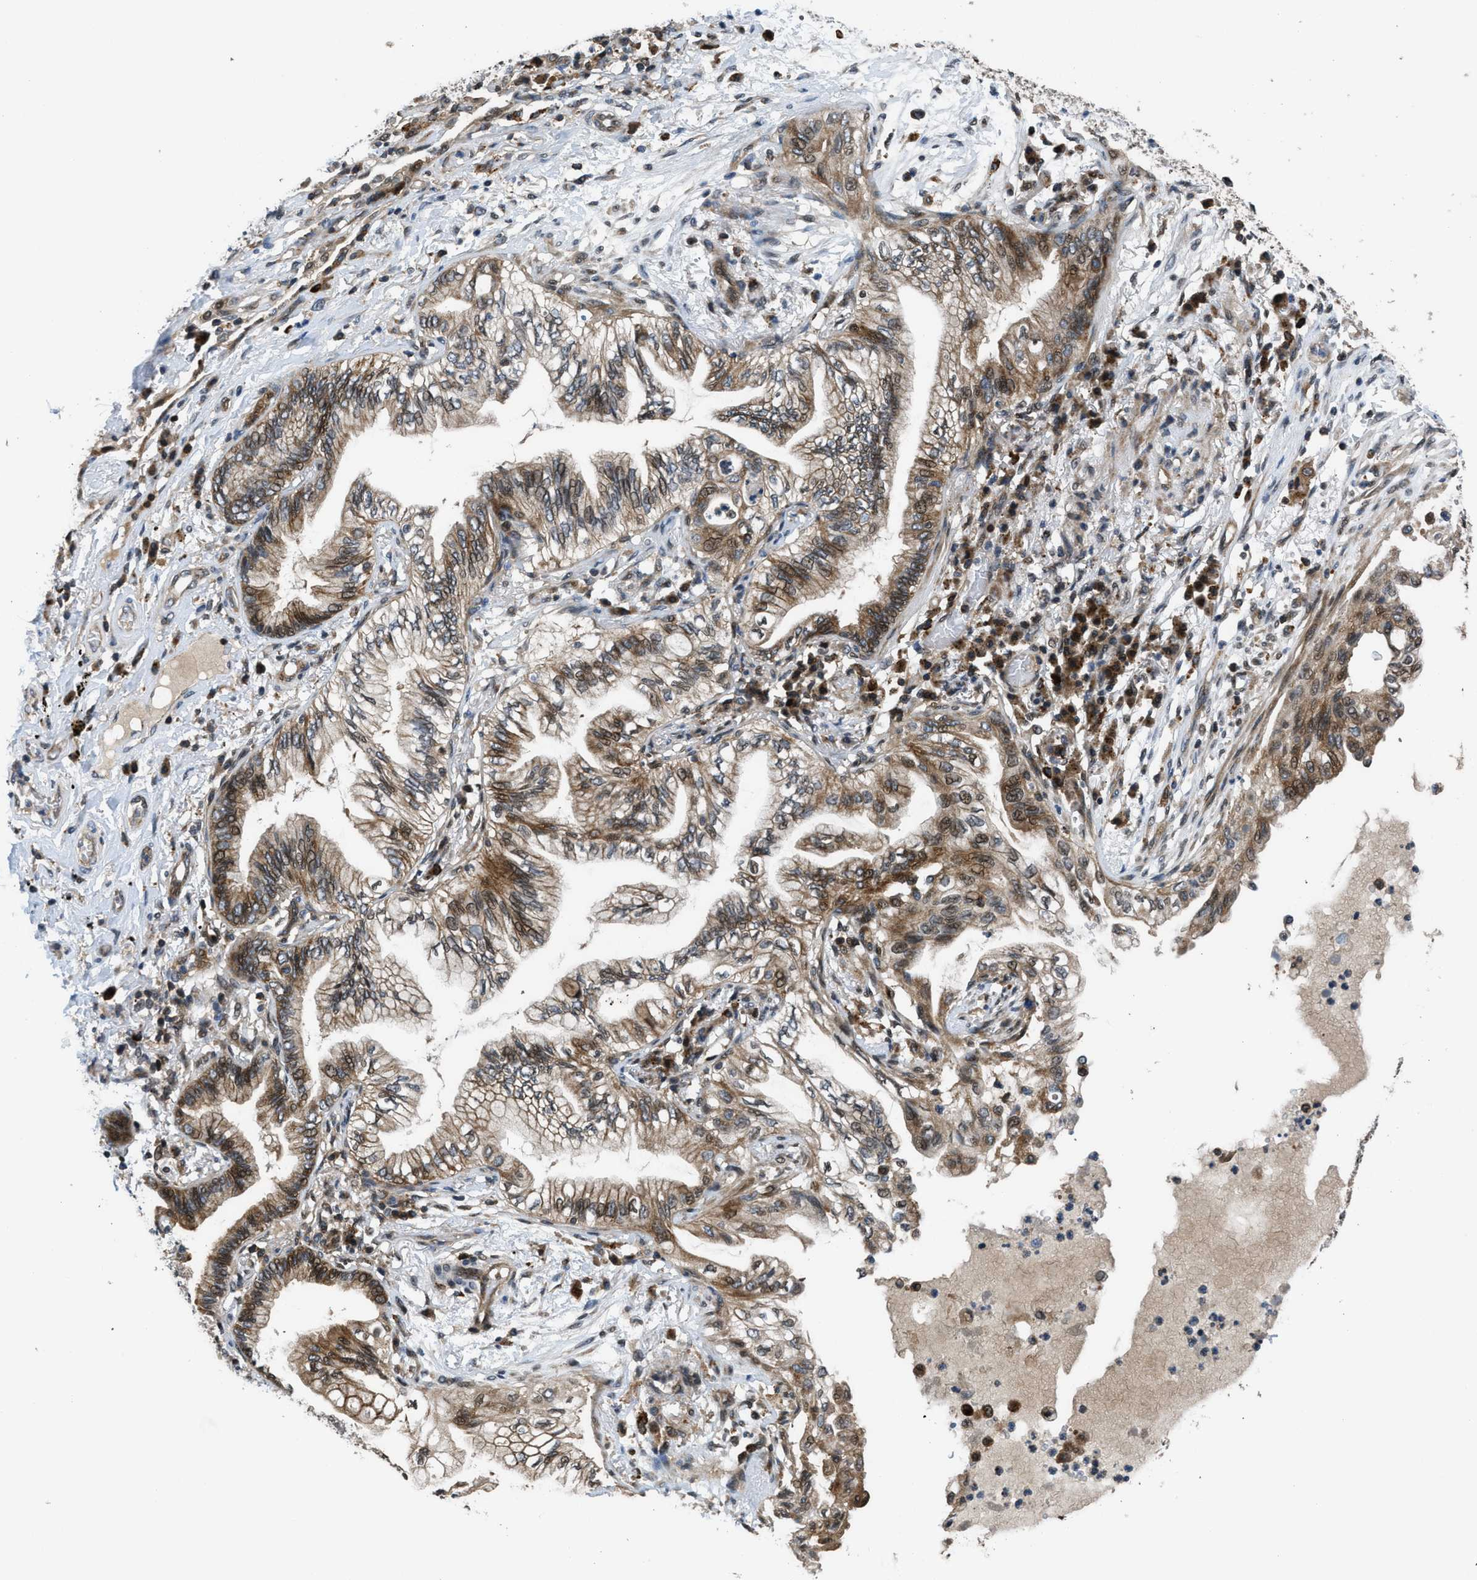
{"staining": {"intensity": "moderate", "quantity": ">75%", "location": "cytoplasmic/membranous,nuclear"}, "tissue": "lung cancer", "cell_type": "Tumor cells", "image_type": "cancer", "snomed": [{"axis": "morphology", "description": "Normal tissue, NOS"}, {"axis": "morphology", "description": "Adenocarcinoma, NOS"}, {"axis": "topography", "description": "Bronchus"}, {"axis": "topography", "description": "Lung"}], "caption": "Lung cancer stained for a protein (brown) displays moderate cytoplasmic/membranous and nuclear positive positivity in about >75% of tumor cells.", "gene": "CTBS", "patient": {"sex": "female", "age": 70}}